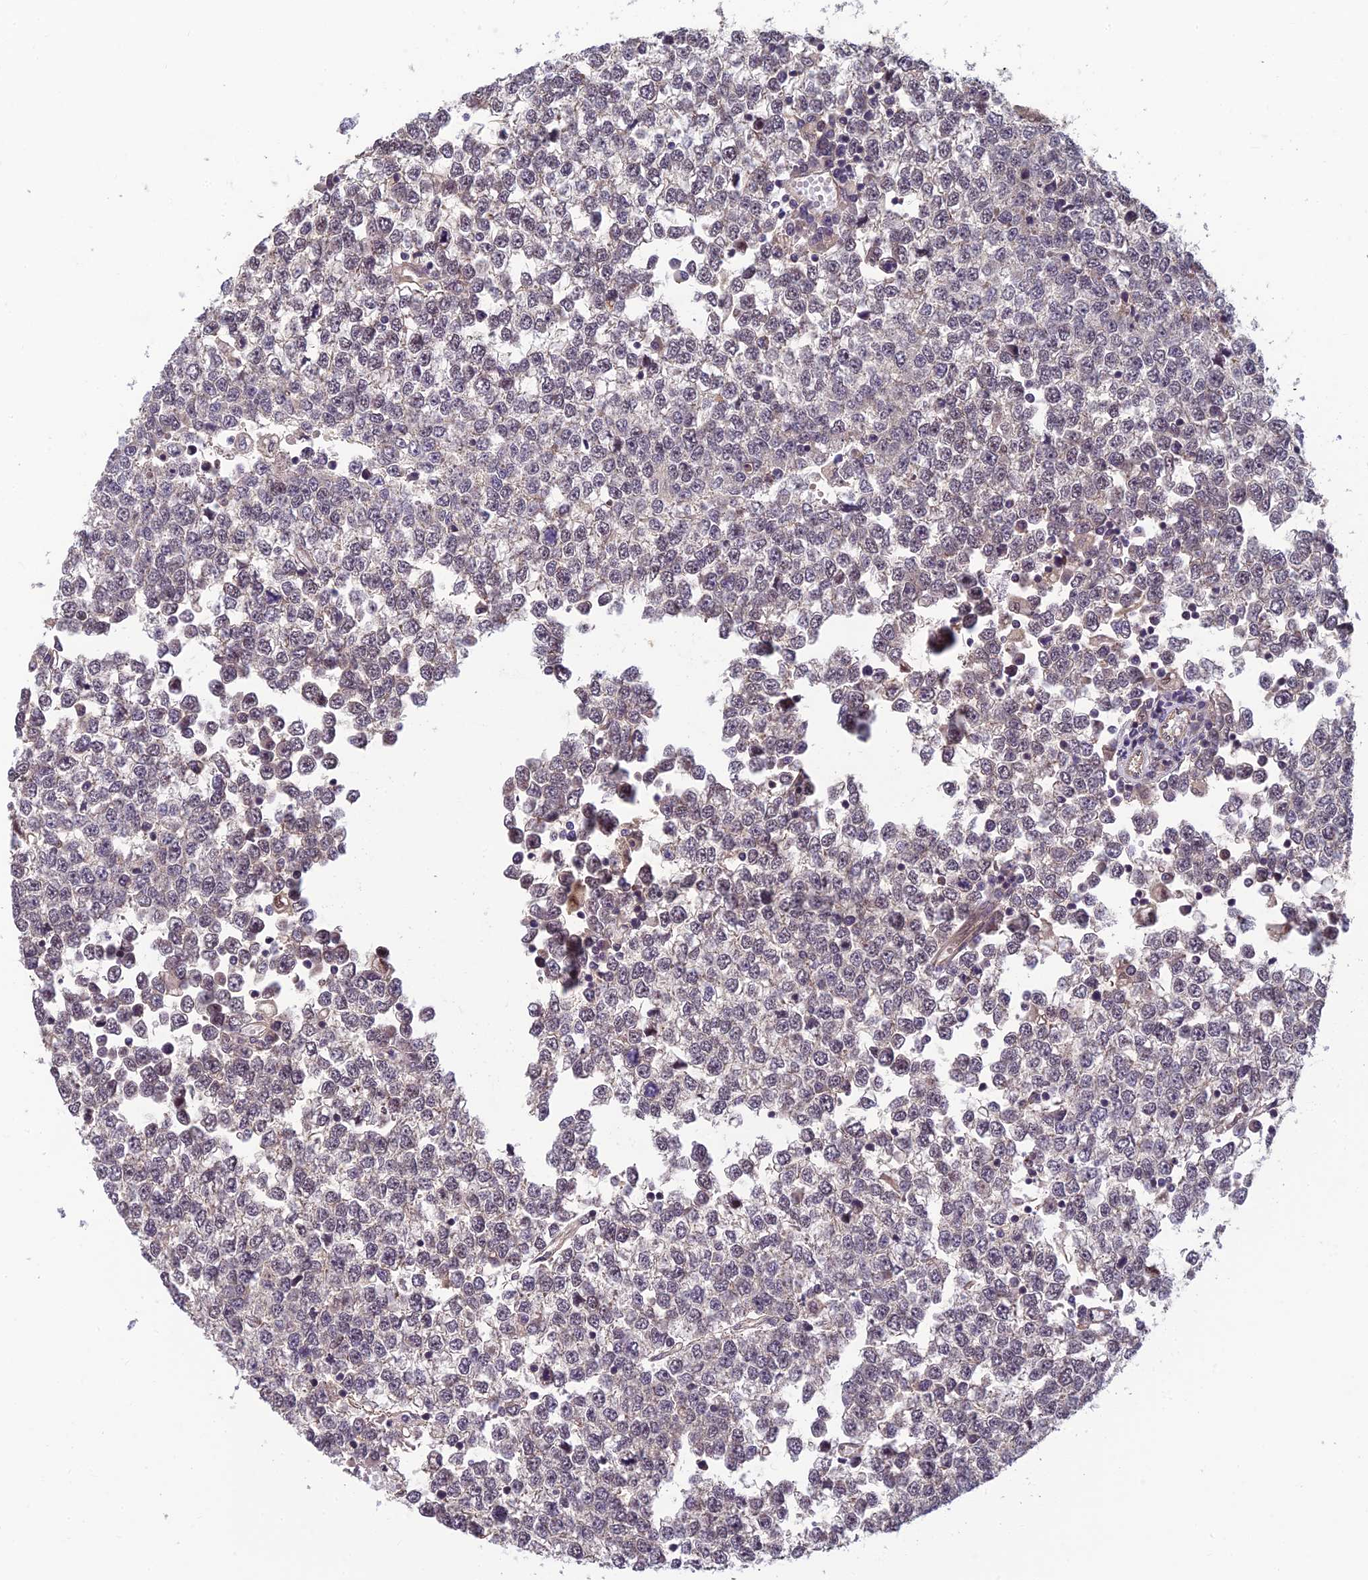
{"staining": {"intensity": "weak", "quantity": "25%-75%", "location": "cytoplasmic/membranous"}, "tissue": "testis cancer", "cell_type": "Tumor cells", "image_type": "cancer", "snomed": [{"axis": "morphology", "description": "Seminoma, NOS"}, {"axis": "topography", "description": "Testis"}], "caption": "Testis cancer stained with DAB (3,3'-diaminobenzidine) immunohistochemistry (IHC) displays low levels of weak cytoplasmic/membranous staining in about 25%-75% of tumor cells. (IHC, brightfield microscopy, high magnification).", "gene": "PIKFYVE", "patient": {"sex": "male", "age": 65}}